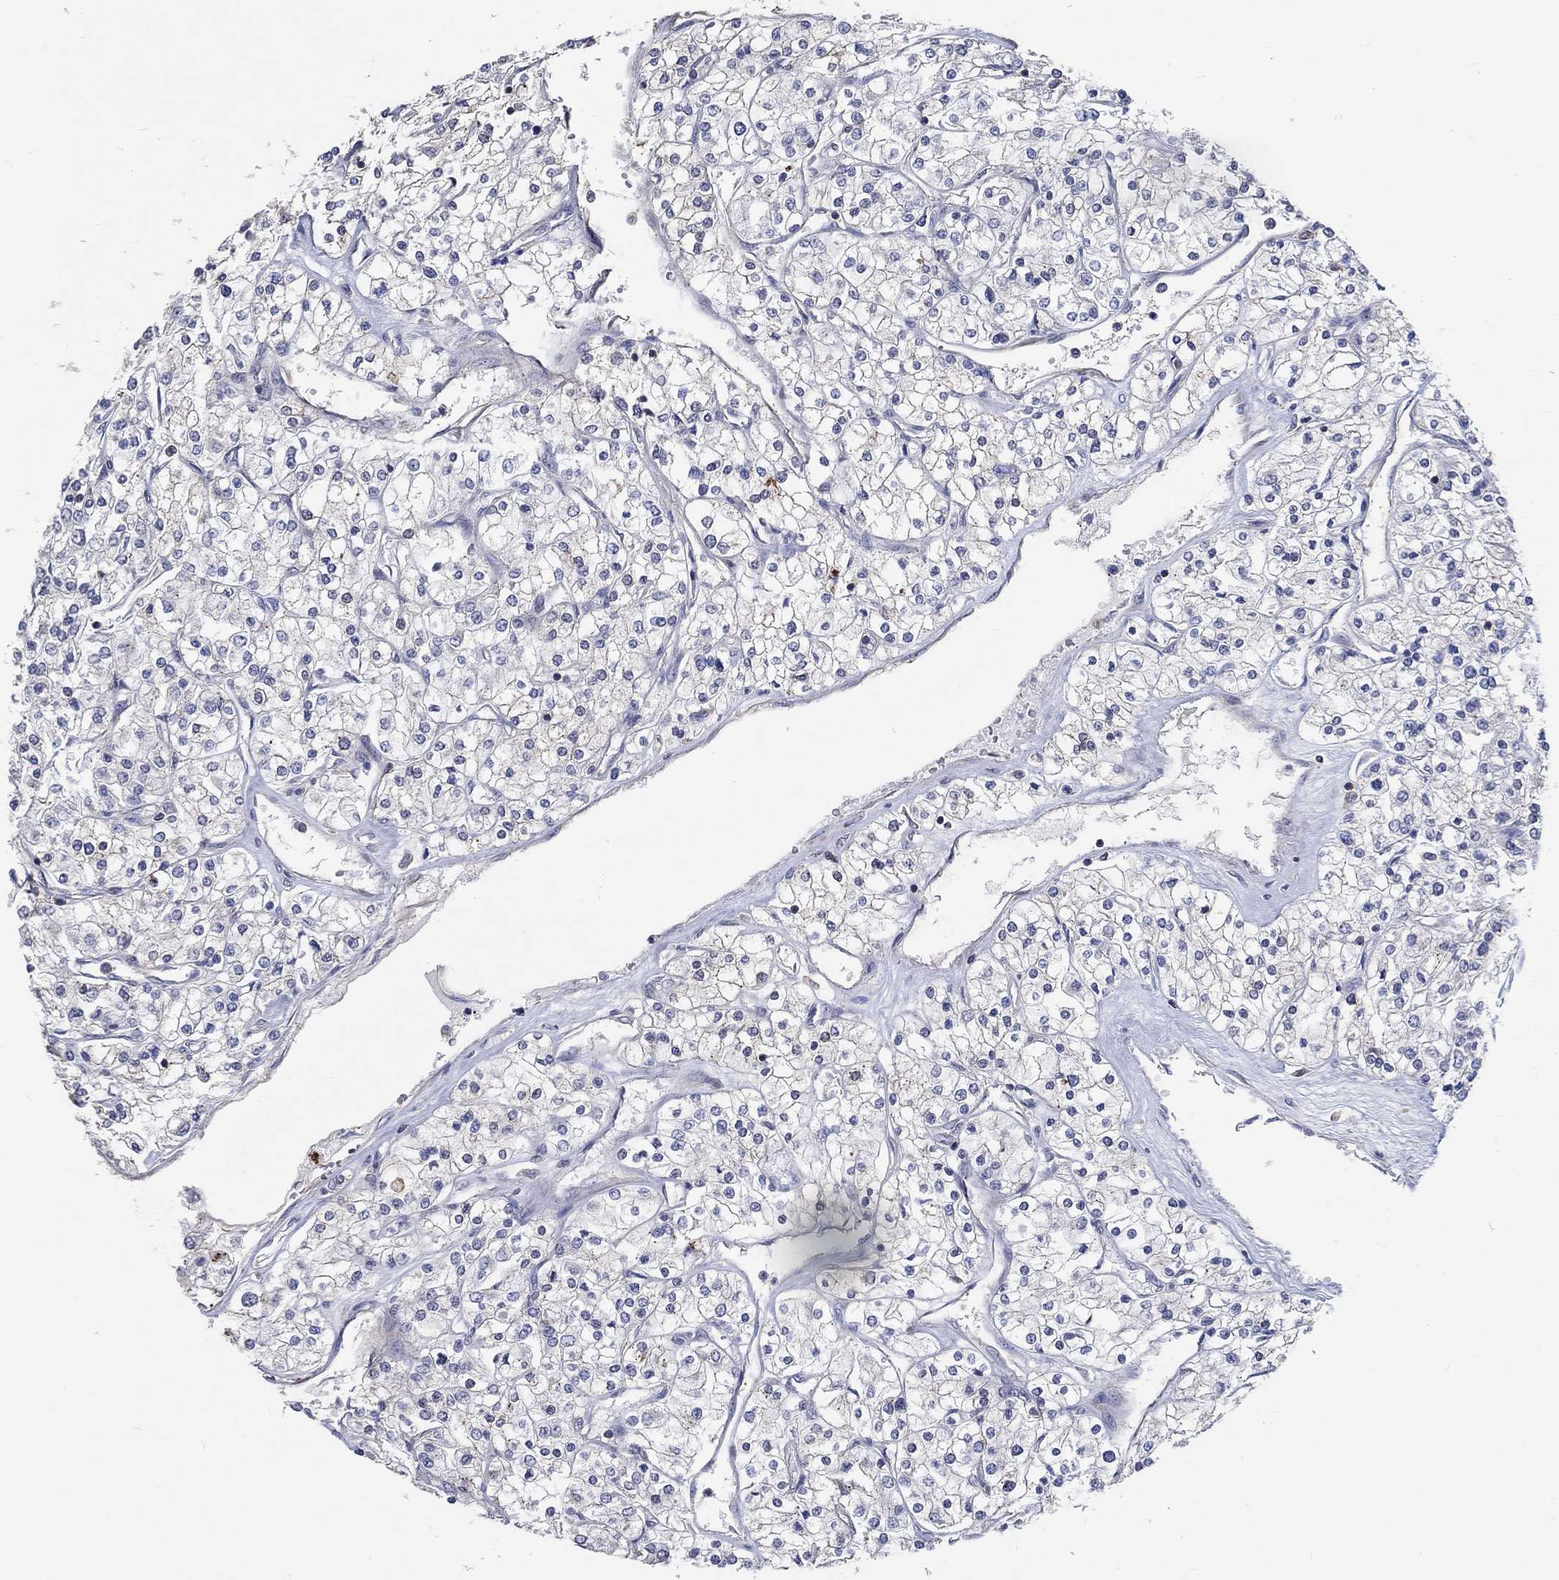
{"staining": {"intensity": "negative", "quantity": "none", "location": "none"}, "tissue": "renal cancer", "cell_type": "Tumor cells", "image_type": "cancer", "snomed": [{"axis": "morphology", "description": "Adenocarcinoma, NOS"}, {"axis": "topography", "description": "Kidney"}], "caption": "High magnification brightfield microscopy of renal cancer stained with DAB (3,3'-diaminobenzidine) (brown) and counterstained with hematoxylin (blue): tumor cells show no significant expression. (Stains: DAB IHC with hematoxylin counter stain, Microscopy: brightfield microscopy at high magnification).", "gene": "TNFAIP8L3", "patient": {"sex": "male", "age": 80}}